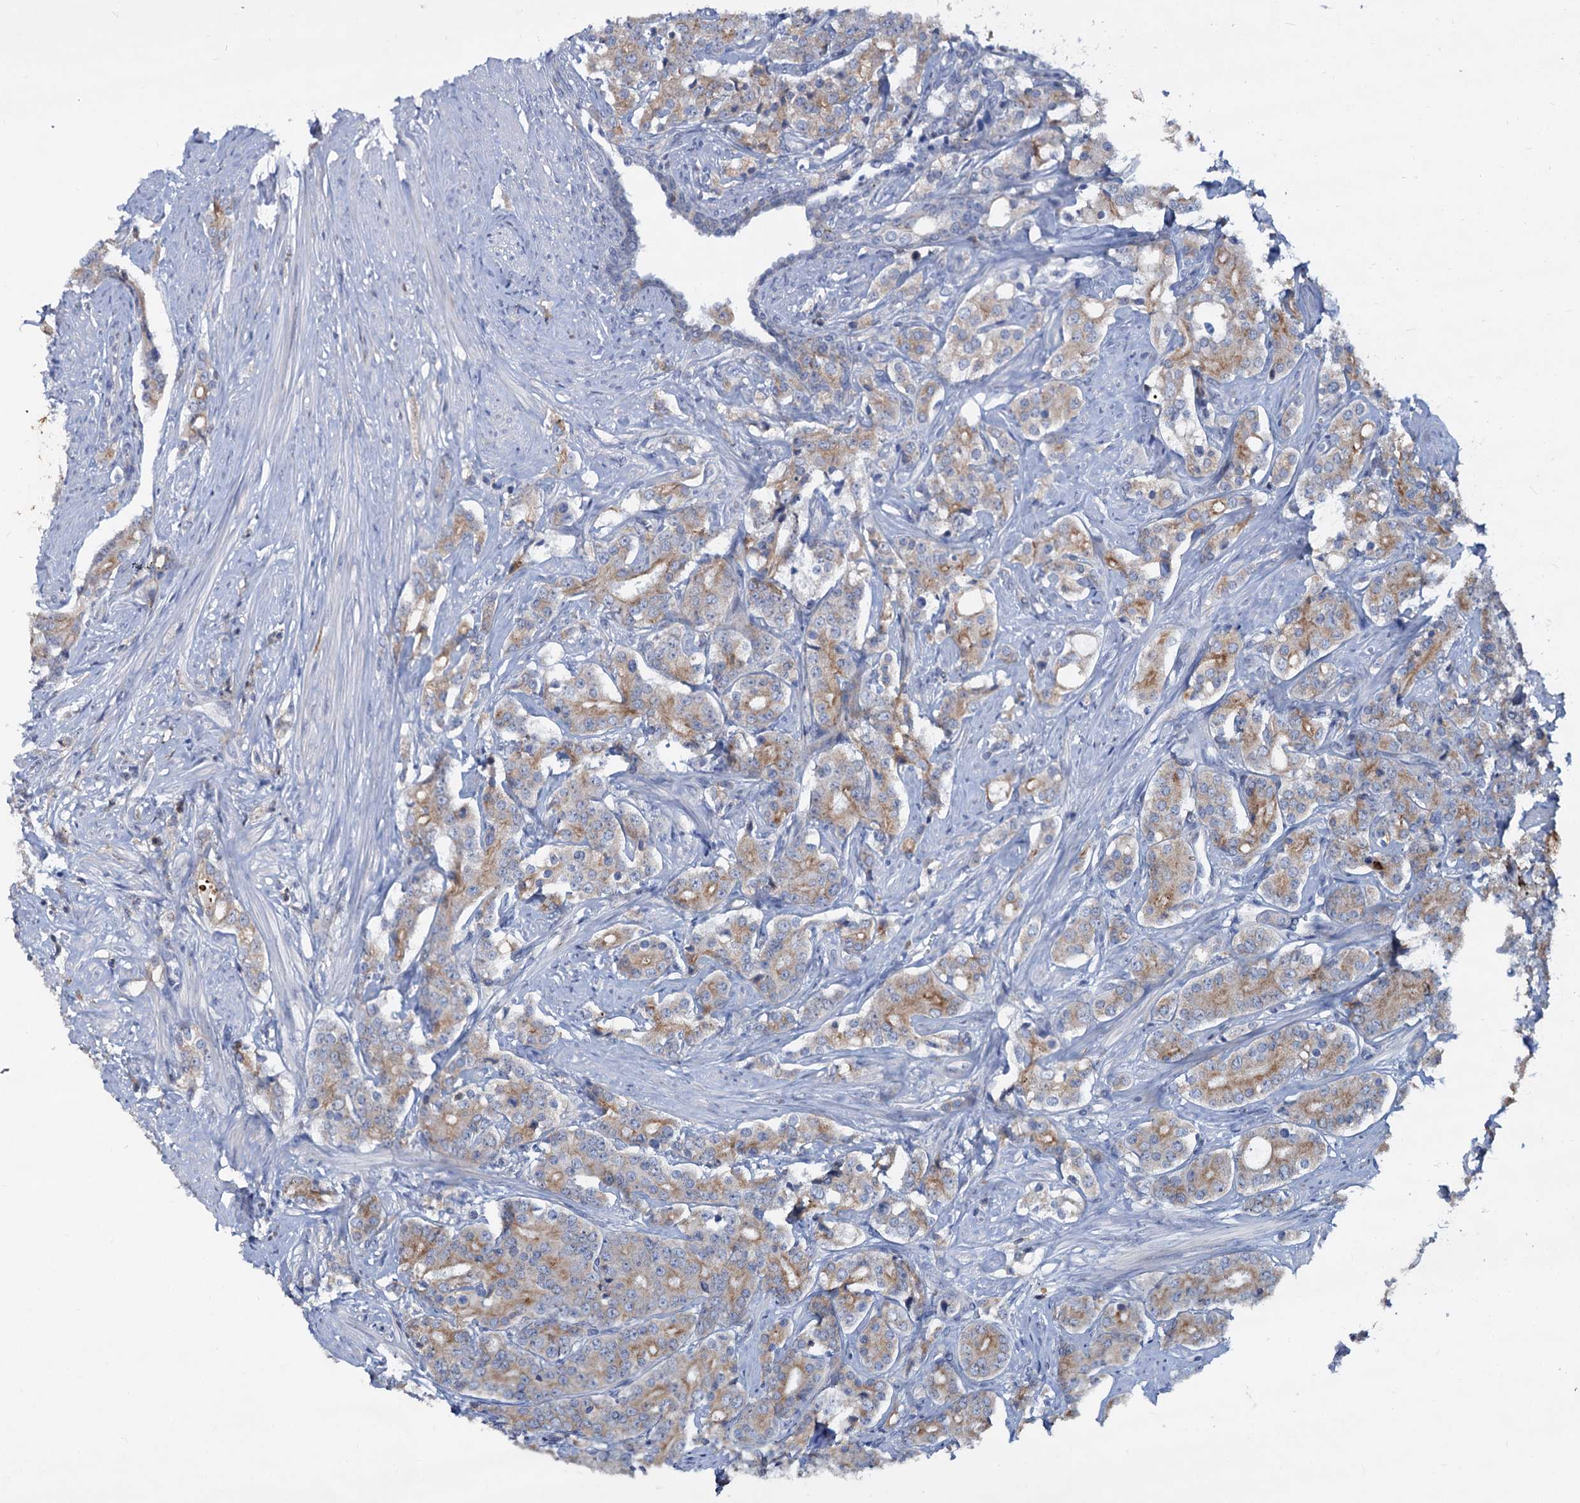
{"staining": {"intensity": "moderate", "quantity": "25%-75%", "location": "cytoplasmic/membranous"}, "tissue": "prostate cancer", "cell_type": "Tumor cells", "image_type": "cancer", "snomed": [{"axis": "morphology", "description": "Adenocarcinoma, High grade"}, {"axis": "topography", "description": "Prostate"}], "caption": "Immunohistochemistry (DAB) staining of prostate high-grade adenocarcinoma exhibits moderate cytoplasmic/membranous protein expression in about 25%-75% of tumor cells.", "gene": "LRCH4", "patient": {"sex": "male", "age": 62}}